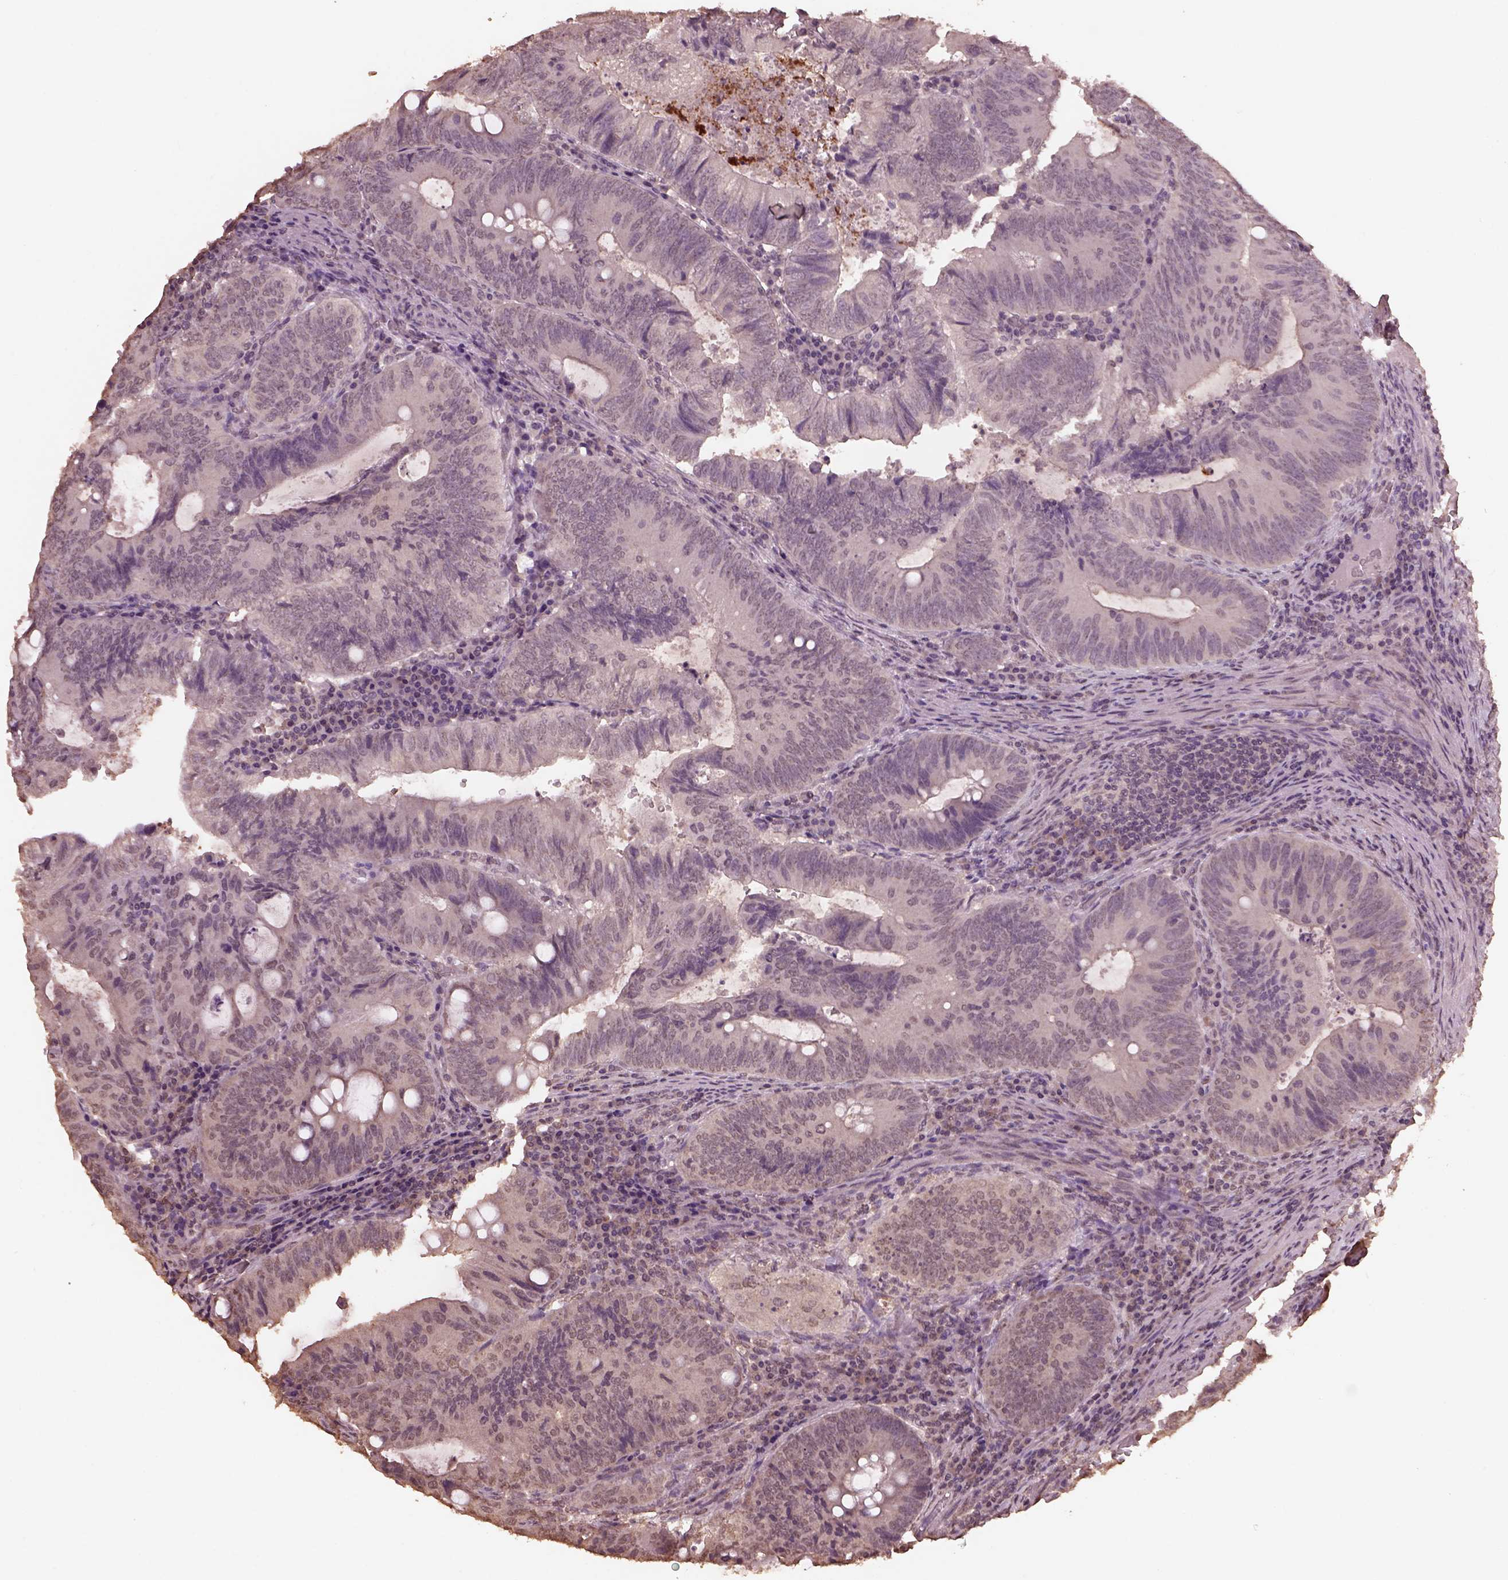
{"staining": {"intensity": "negative", "quantity": "none", "location": "none"}, "tissue": "colorectal cancer", "cell_type": "Tumor cells", "image_type": "cancer", "snomed": [{"axis": "morphology", "description": "Adenocarcinoma, NOS"}, {"axis": "topography", "description": "Colon"}], "caption": "Human colorectal adenocarcinoma stained for a protein using immunohistochemistry (IHC) demonstrates no expression in tumor cells.", "gene": "CPT1C", "patient": {"sex": "male", "age": 67}}